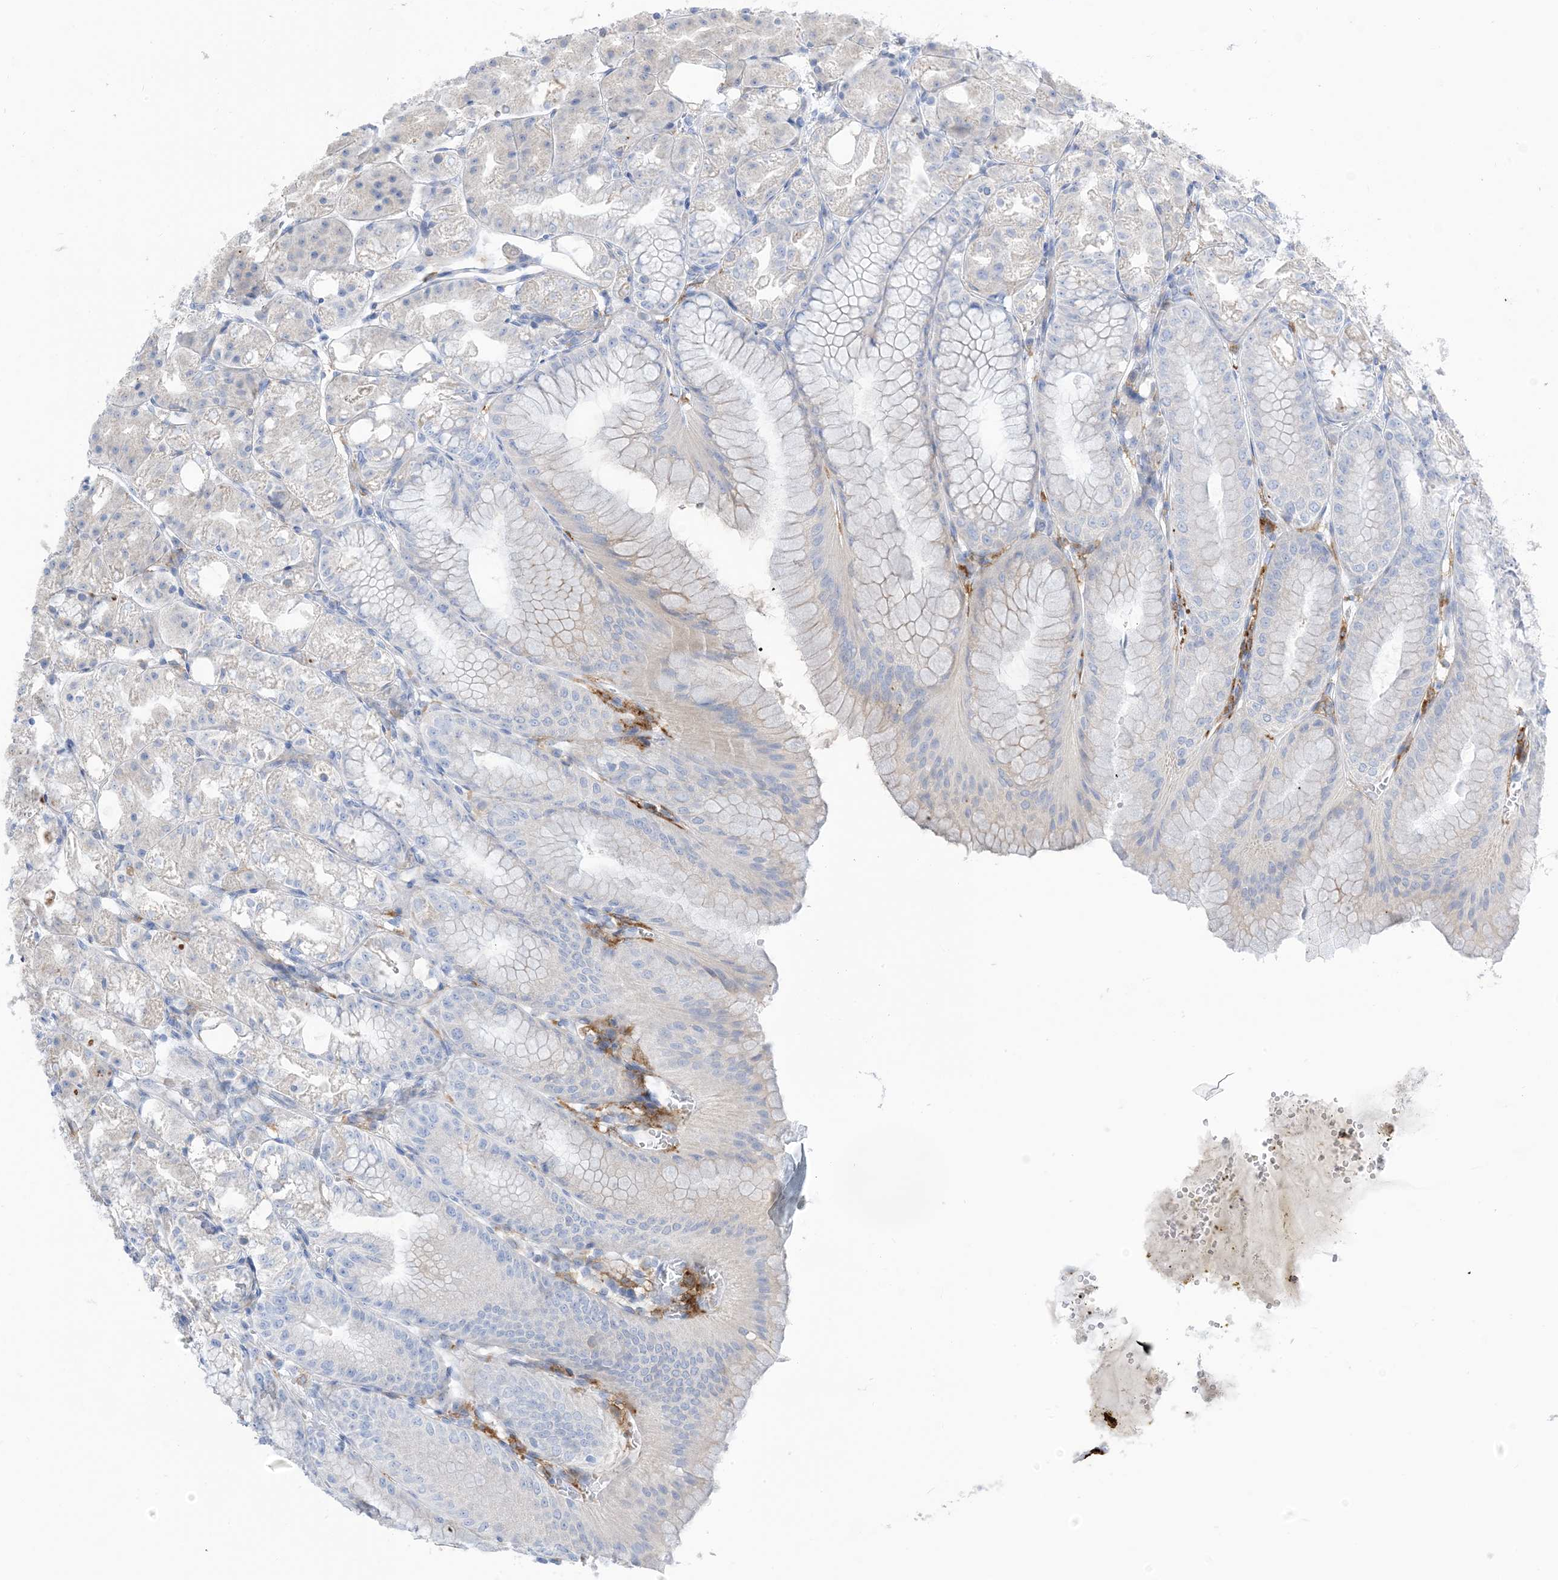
{"staining": {"intensity": "moderate", "quantity": "<25%", "location": "cytoplasmic/membranous"}, "tissue": "stomach", "cell_type": "Glandular cells", "image_type": "normal", "snomed": [{"axis": "morphology", "description": "Normal tissue, NOS"}, {"axis": "topography", "description": "Stomach, lower"}], "caption": "An immunohistochemistry histopathology image of benign tissue is shown. Protein staining in brown labels moderate cytoplasmic/membranous positivity in stomach within glandular cells. (IHC, brightfield microscopy, high magnification).", "gene": "DPH3", "patient": {"sex": "male", "age": 71}}